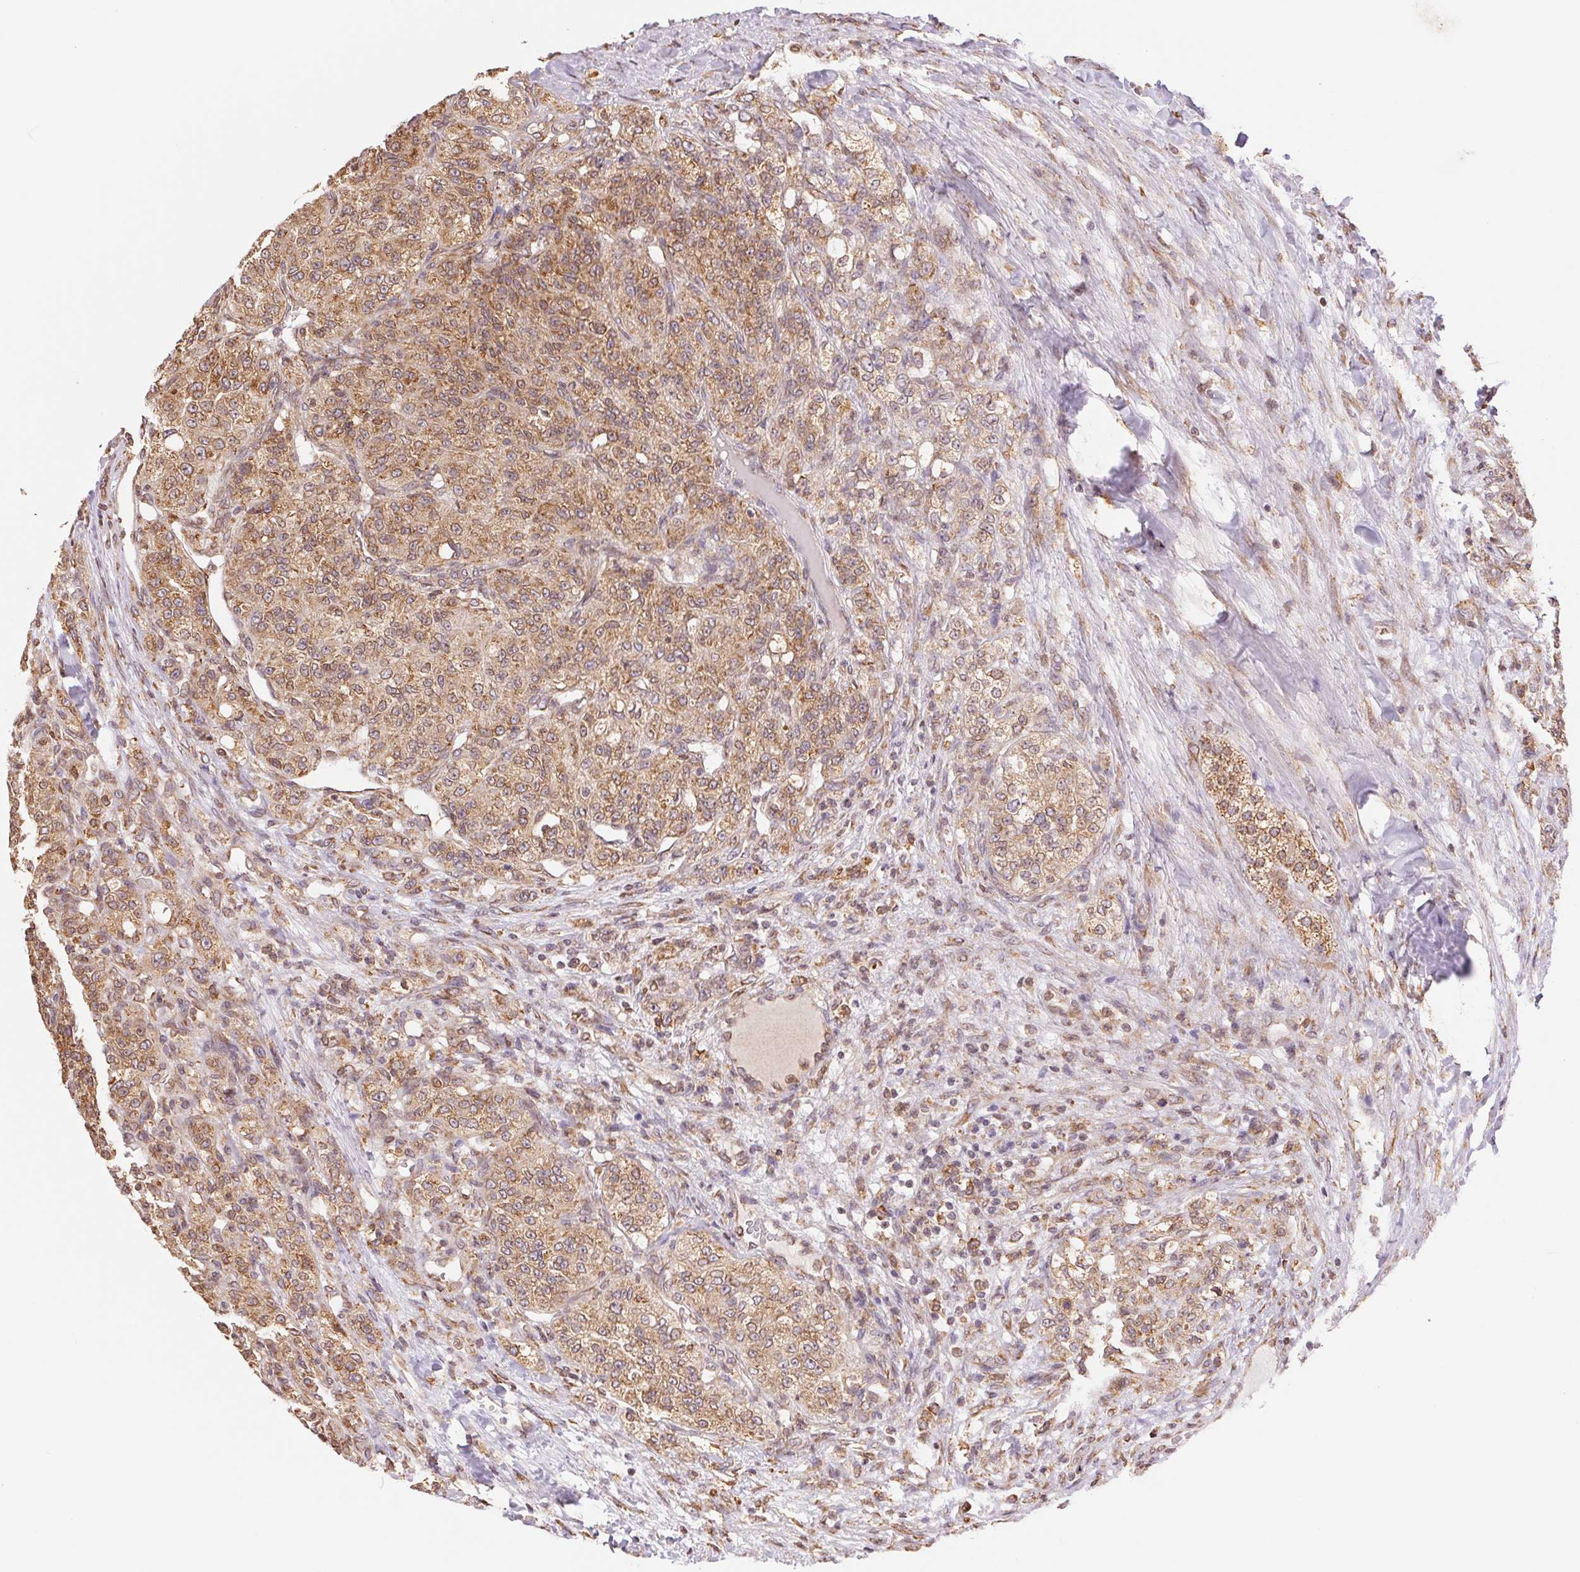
{"staining": {"intensity": "moderate", "quantity": ">75%", "location": "cytoplasmic/membranous"}, "tissue": "renal cancer", "cell_type": "Tumor cells", "image_type": "cancer", "snomed": [{"axis": "morphology", "description": "Adenocarcinoma, NOS"}, {"axis": "topography", "description": "Kidney"}], "caption": "Protein staining shows moderate cytoplasmic/membranous staining in approximately >75% of tumor cells in renal cancer (adenocarcinoma).", "gene": "RPN1", "patient": {"sex": "female", "age": 63}}